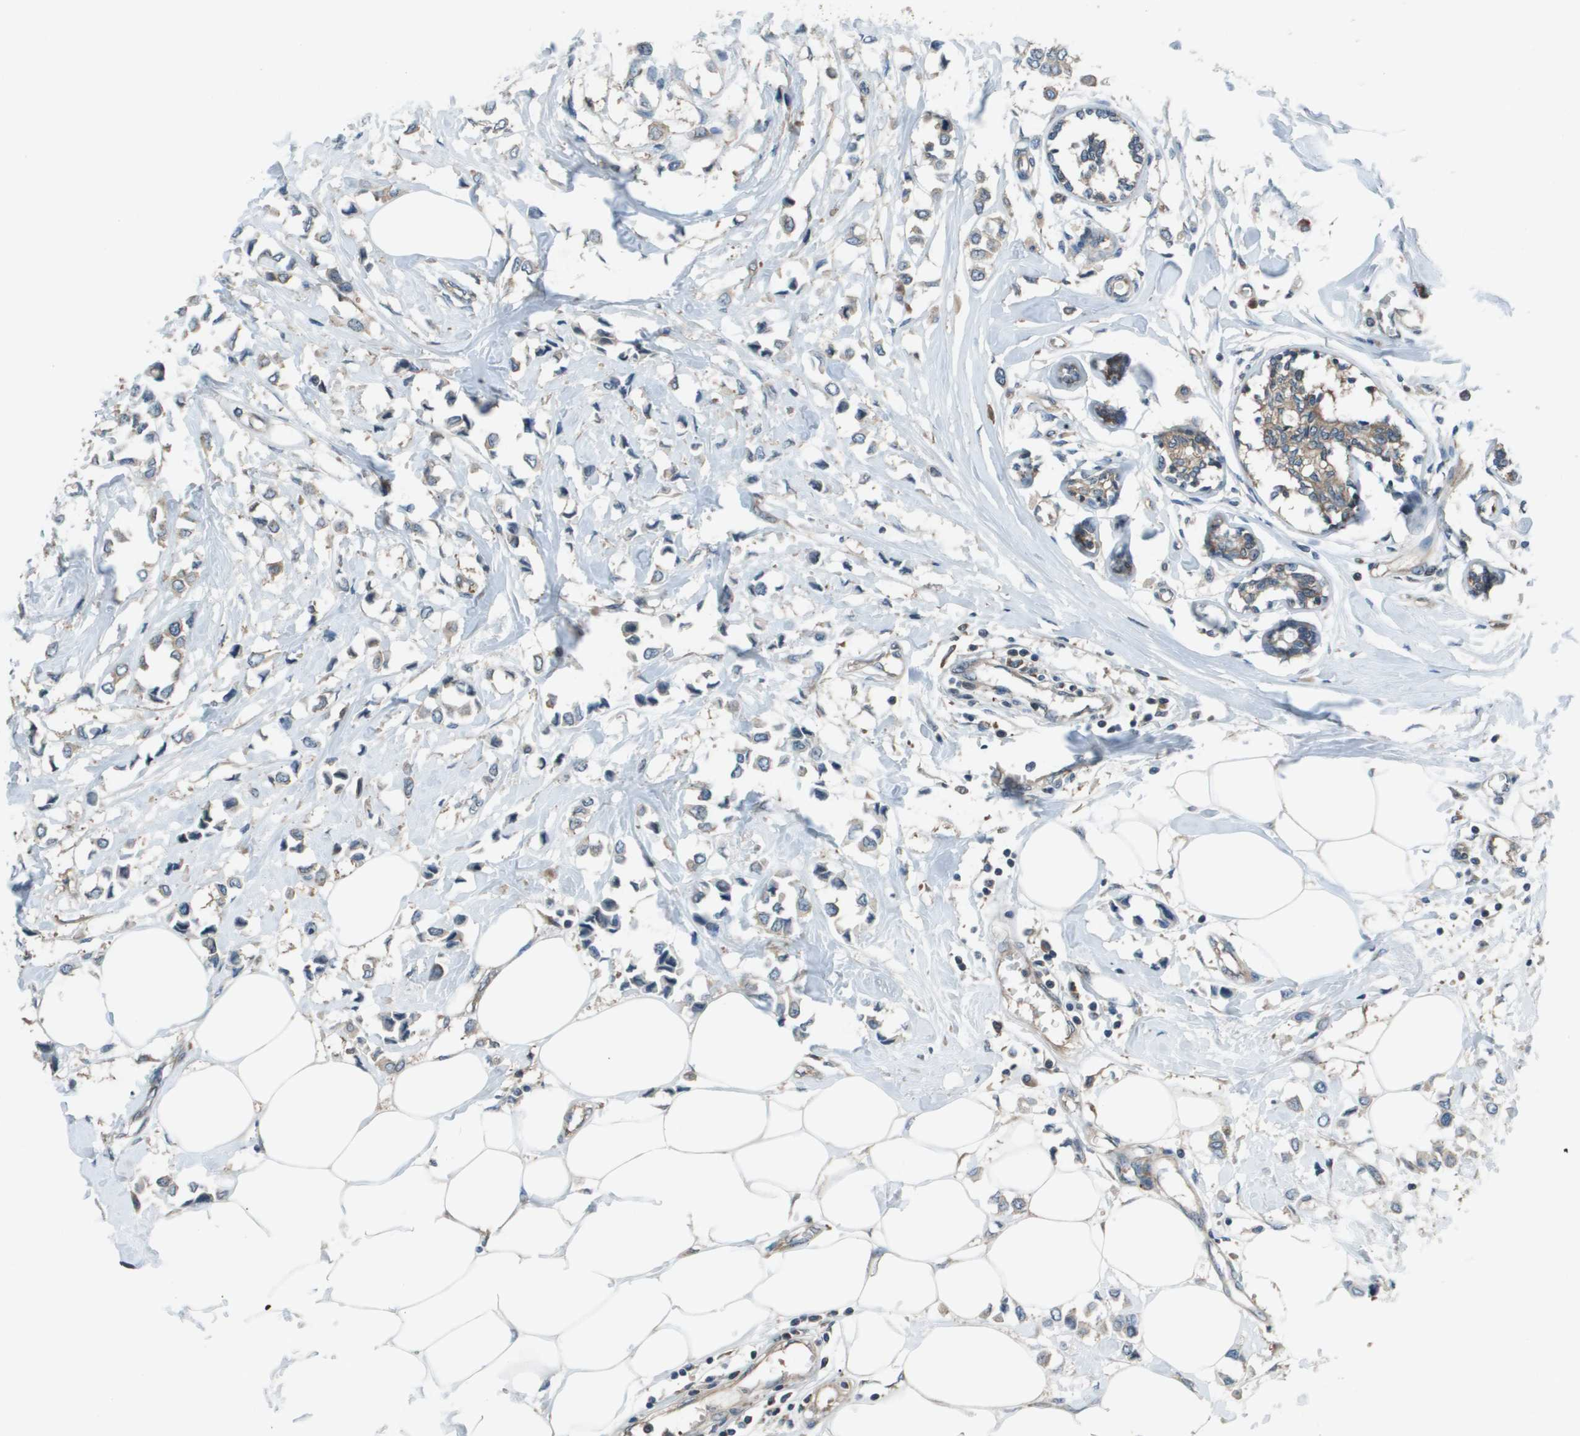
{"staining": {"intensity": "weak", "quantity": "<25%", "location": "cytoplasmic/membranous"}, "tissue": "breast cancer", "cell_type": "Tumor cells", "image_type": "cancer", "snomed": [{"axis": "morphology", "description": "Lobular carcinoma"}, {"axis": "topography", "description": "Breast"}], "caption": "Tumor cells show no significant protein staining in lobular carcinoma (breast).", "gene": "EIF3B", "patient": {"sex": "female", "age": 51}}